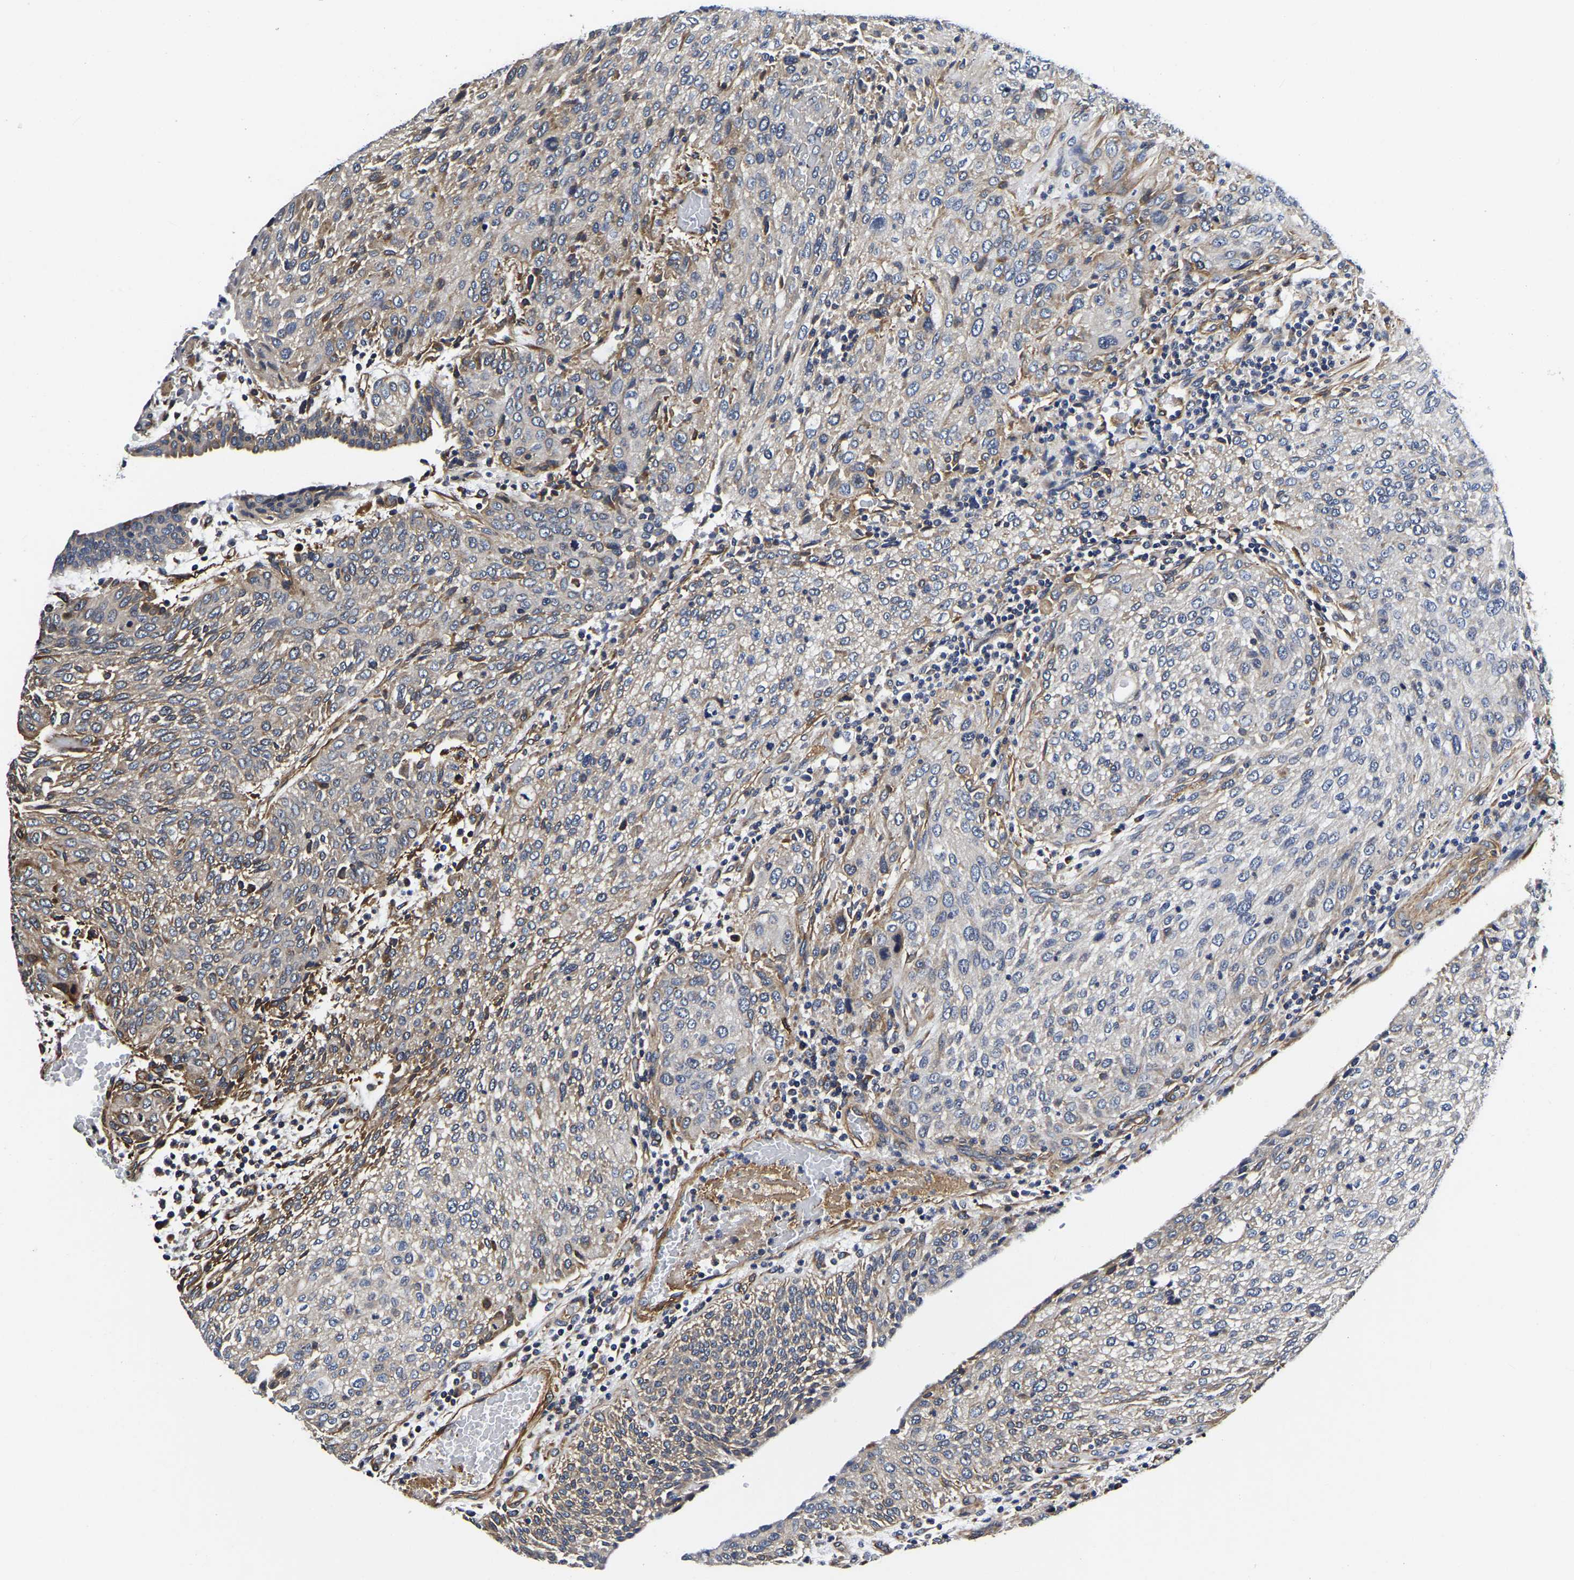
{"staining": {"intensity": "weak", "quantity": "<25%", "location": "cytoplasmic/membranous"}, "tissue": "urothelial cancer", "cell_type": "Tumor cells", "image_type": "cancer", "snomed": [{"axis": "morphology", "description": "Urothelial carcinoma, Low grade"}, {"axis": "morphology", "description": "Urothelial carcinoma, High grade"}, {"axis": "topography", "description": "Urinary bladder"}], "caption": "Urothelial carcinoma (low-grade) stained for a protein using immunohistochemistry (IHC) shows no positivity tumor cells.", "gene": "KCTD17", "patient": {"sex": "male", "age": 35}}